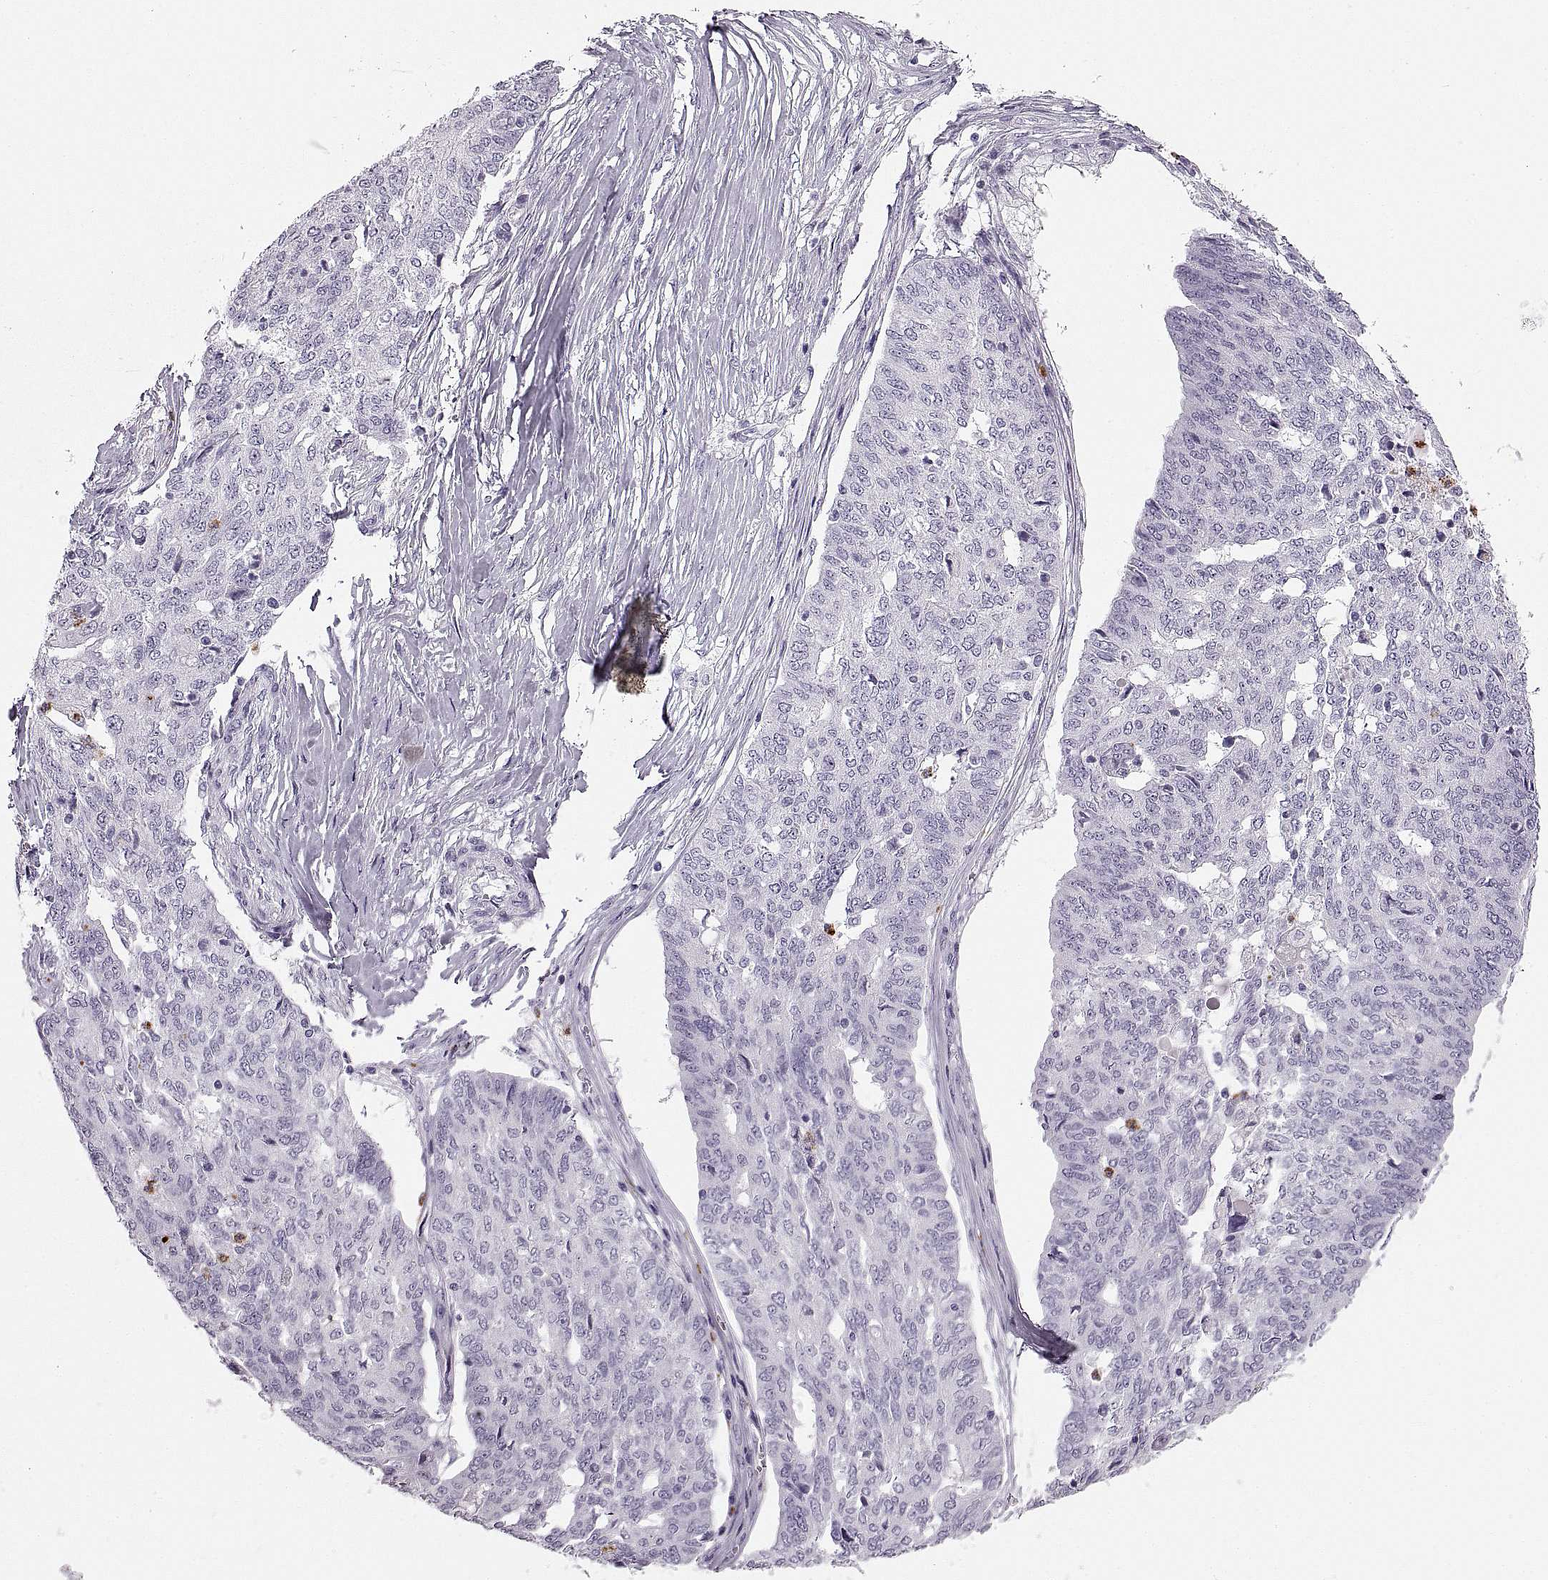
{"staining": {"intensity": "negative", "quantity": "none", "location": "none"}, "tissue": "ovarian cancer", "cell_type": "Tumor cells", "image_type": "cancer", "snomed": [{"axis": "morphology", "description": "Cystadenocarcinoma, serous, NOS"}, {"axis": "topography", "description": "Ovary"}], "caption": "Ovarian cancer (serous cystadenocarcinoma) stained for a protein using immunohistochemistry demonstrates no positivity tumor cells.", "gene": "MILR1", "patient": {"sex": "female", "age": 67}}